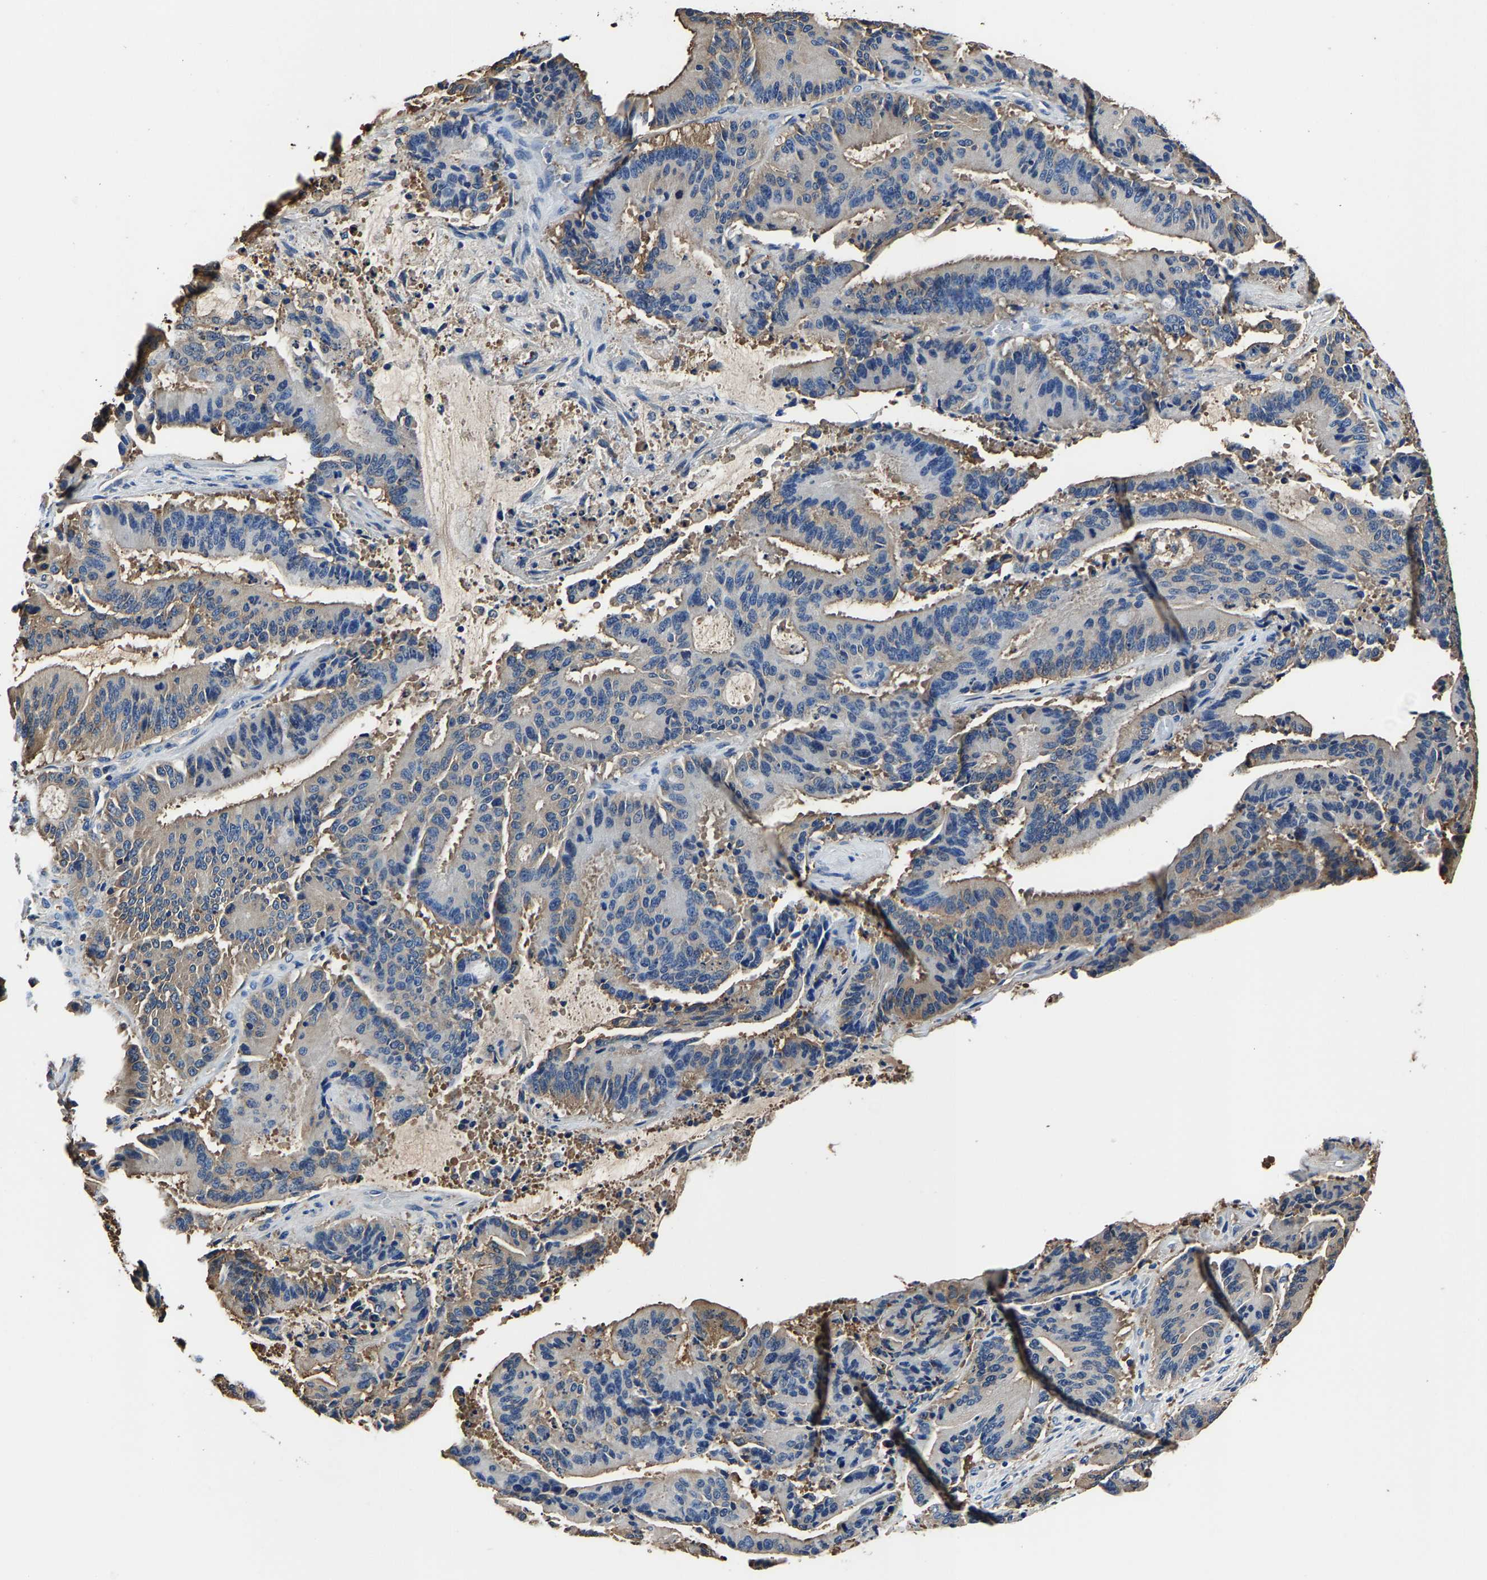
{"staining": {"intensity": "weak", "quantity": "25%-75%", "location": "cytoplasmic/membranous"}, "tissue": "liver cancer", "cell_type": "Tumor cells", "image_type": "cancer", "snomed": [{"axis": "morphology", "description": "Normal tissue, NOS"}, {"axis": "morphology", "description": "Cholangiocarcinoma"}, {"axis": "topography", "description": "Liver"}, {"axis": "topography", "description": "Peripheral nerve tissue"}], "caption": "Immunohistochemical staining of liver cholangiocarcinoma demonstrates low levels of weak cytoplasmic/membranous staining in approximately 25%-75% of tumor cells.", "gene": "ALDOB", "patient": {"sex": "female", "age": 73}}